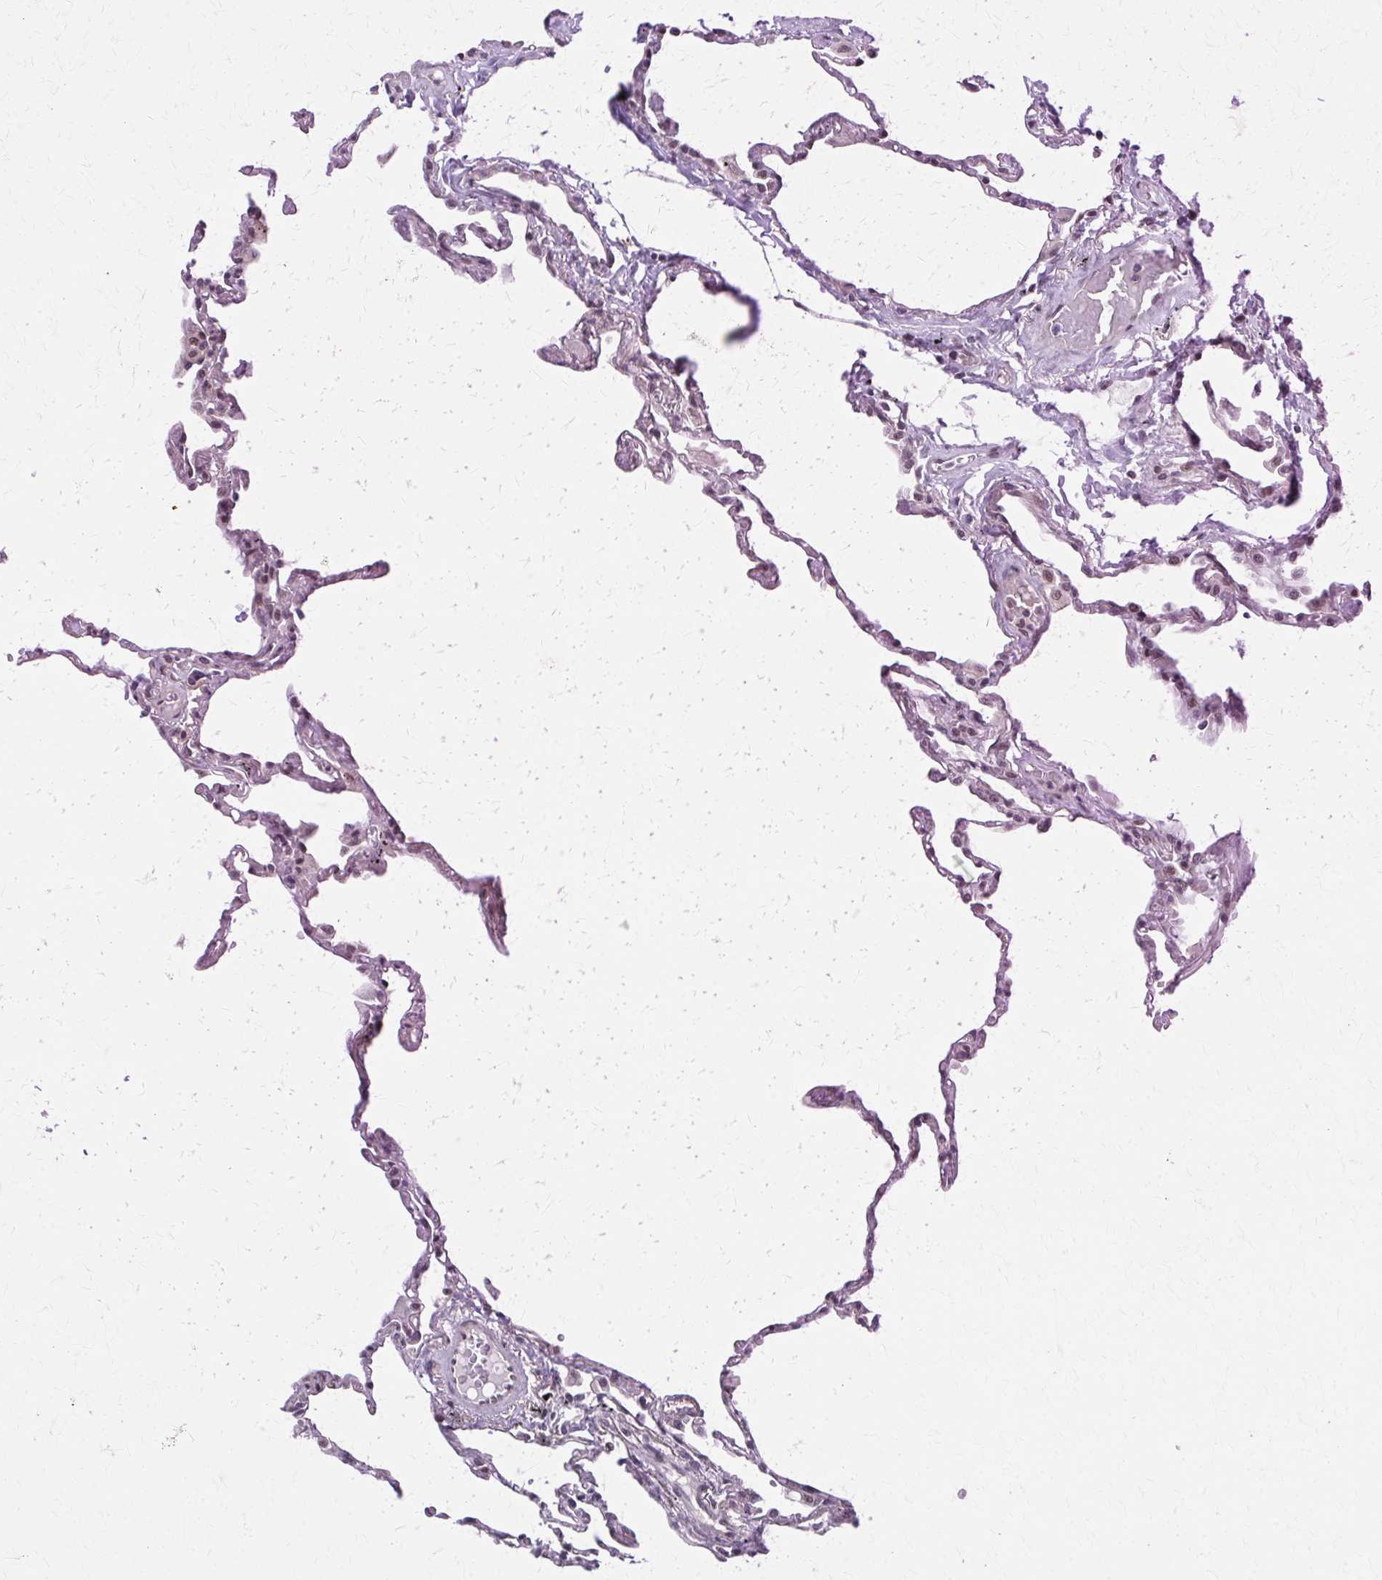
{"staining": {"intensity": "weak", "quantity": "25%-75%", "location": "nuclear"}, "tissue": "lung", "cell_type": "Alveolar cells", "image_type": "normal", "snomed": [{"axis": "morphology", "description": "Normal tissue, NOS"}, {"axis": "topography", "description": "Lung"}], "caption": "Lung stained for a protein displays weak nuclear positivity in alveolar cells.", "gene": "SETBP1", "patient": {"sex": "female", "age": 67}}